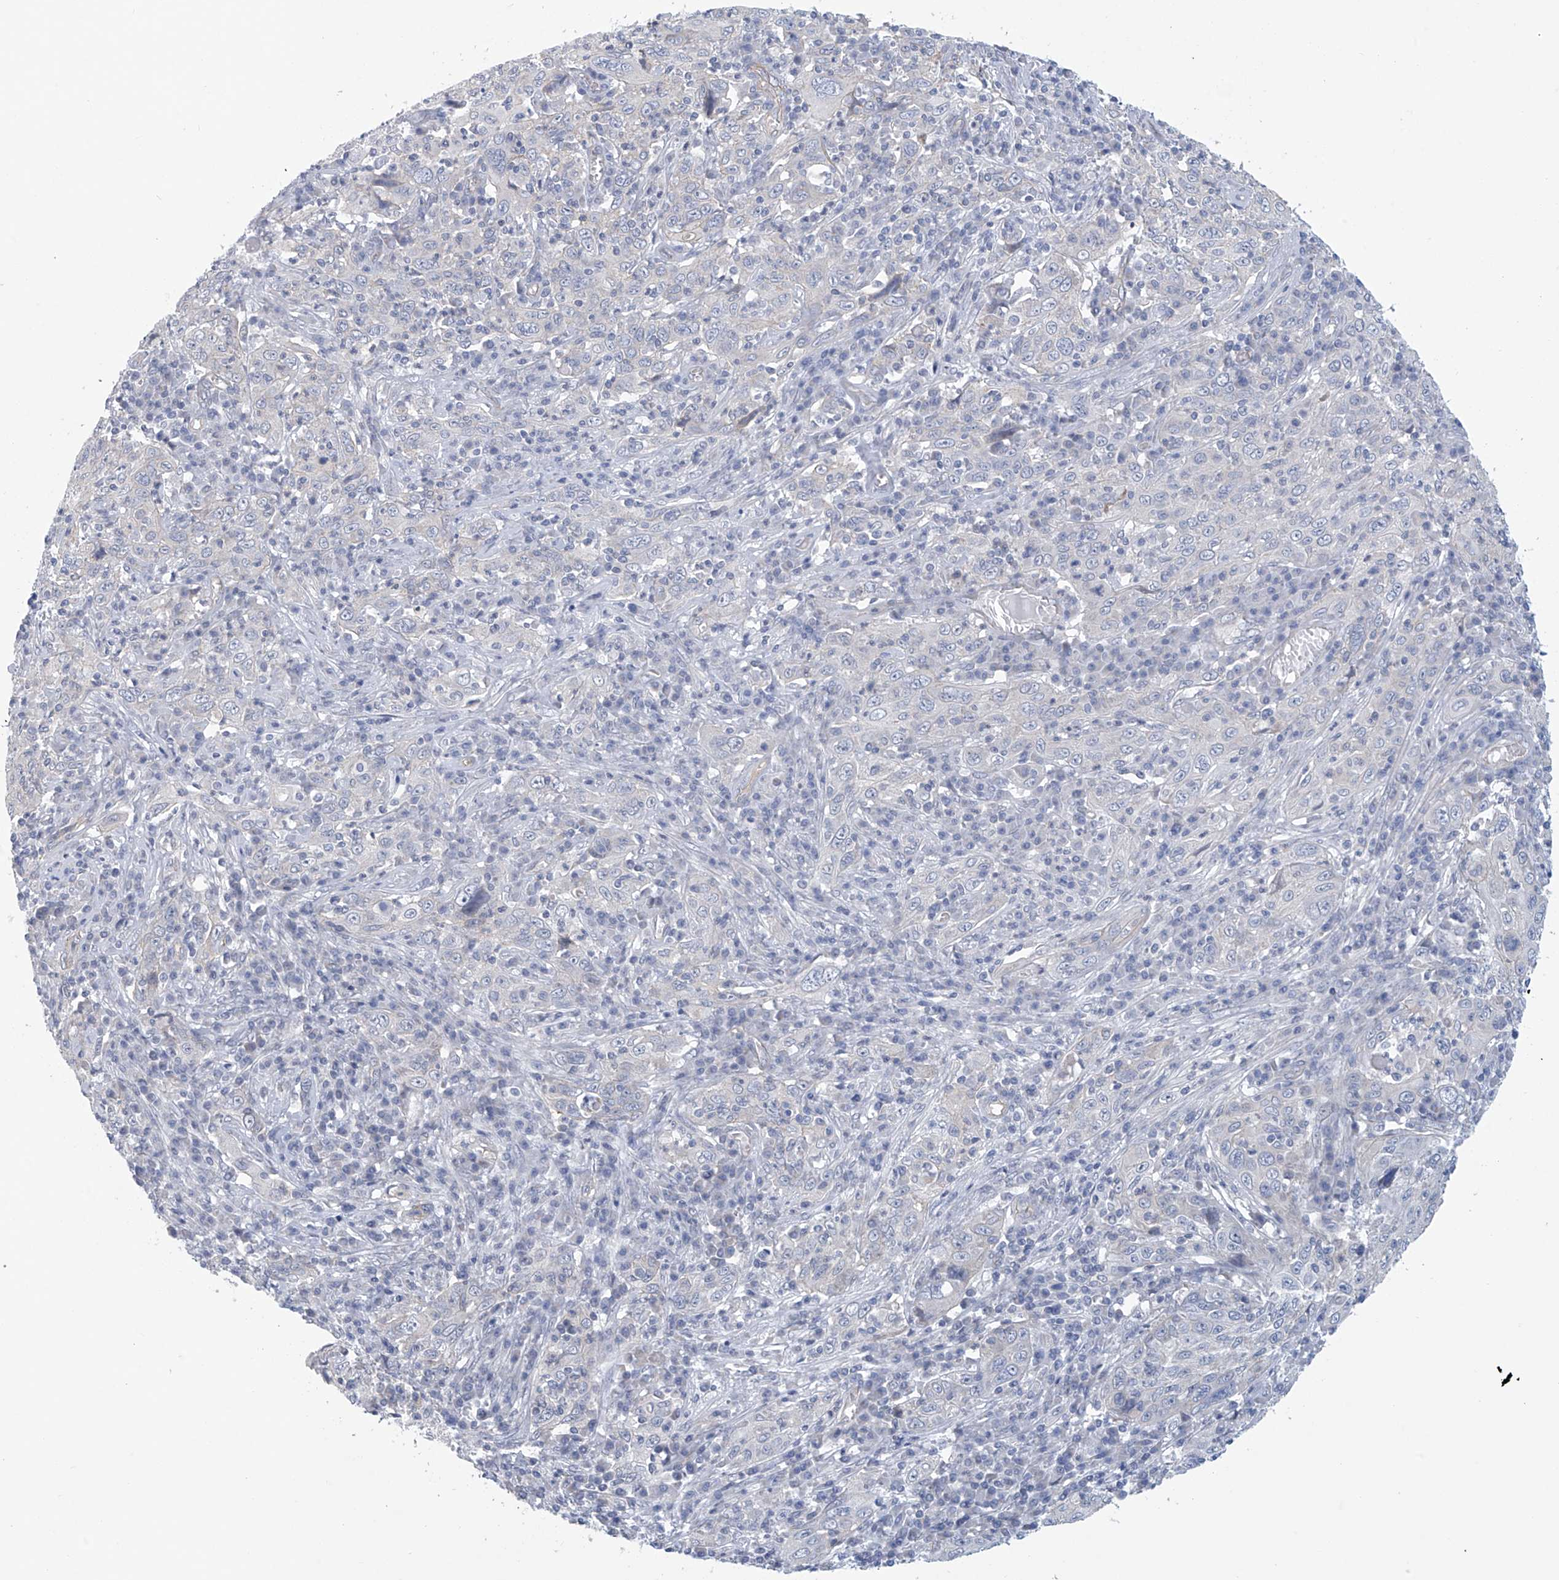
{"staining": {"intensity": "negative", "quantity": "none", "location": "none"}, "tissue": "cervical cancer", "cell_type": "Tumor cells", "image_type": "cancer", "snomed": [{"axis": "morphology", "description": "Squamous cell carcinoma, NOS"}, {"axis": "topography", "description": "Cervix"}], "caption": "Tumor cells show no significant protein staining in squamous cell carcinoma (cervical).", "gene": "ABHD13", "patient": {"sex": "female", "age": 46}}